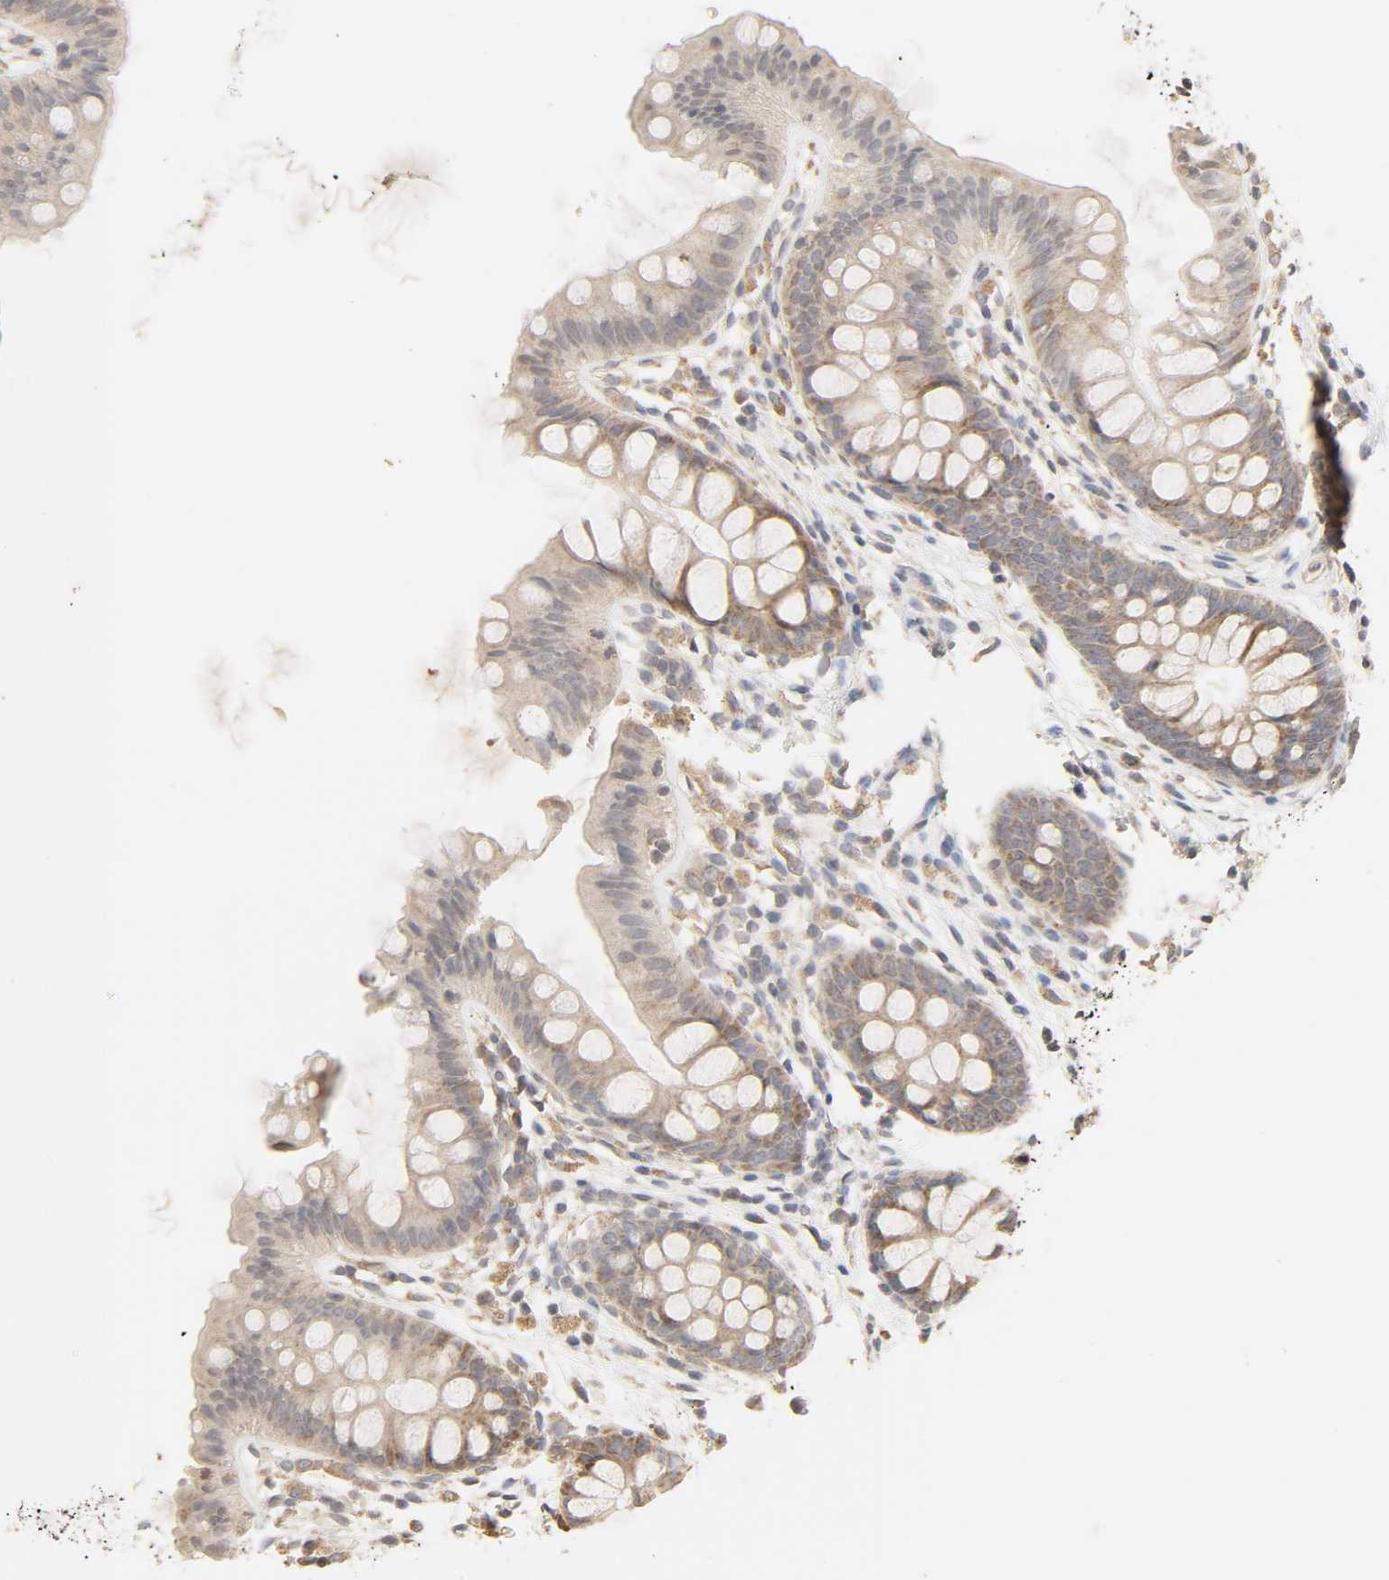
{"staining": {"intensity": "weak", "quantity": ">75%", "location": "cytoplasmic/membranous"}, "tissue": "colon", "cell_type": "Glandular cells", "image_type": "normal", "snomed": [{"axis": "morphology", "description": "Normal tissue, NOS"}, {"axis": "topography", "description": "Smooth muscle"}, {"axis": "topography", "description": "Colon"}], "caption": "IHC of unremarkable human colon exhibits low levels of weak cytoplasmic/membranous staining in about >75% of glandular cells. The staining is performed using DAB brown chromogen to label protein expression. The nuclei are counter-stained blue using hematoxylin.", "gene": "CLEC4E", "patient": {"sex": "male", "age": 67}}